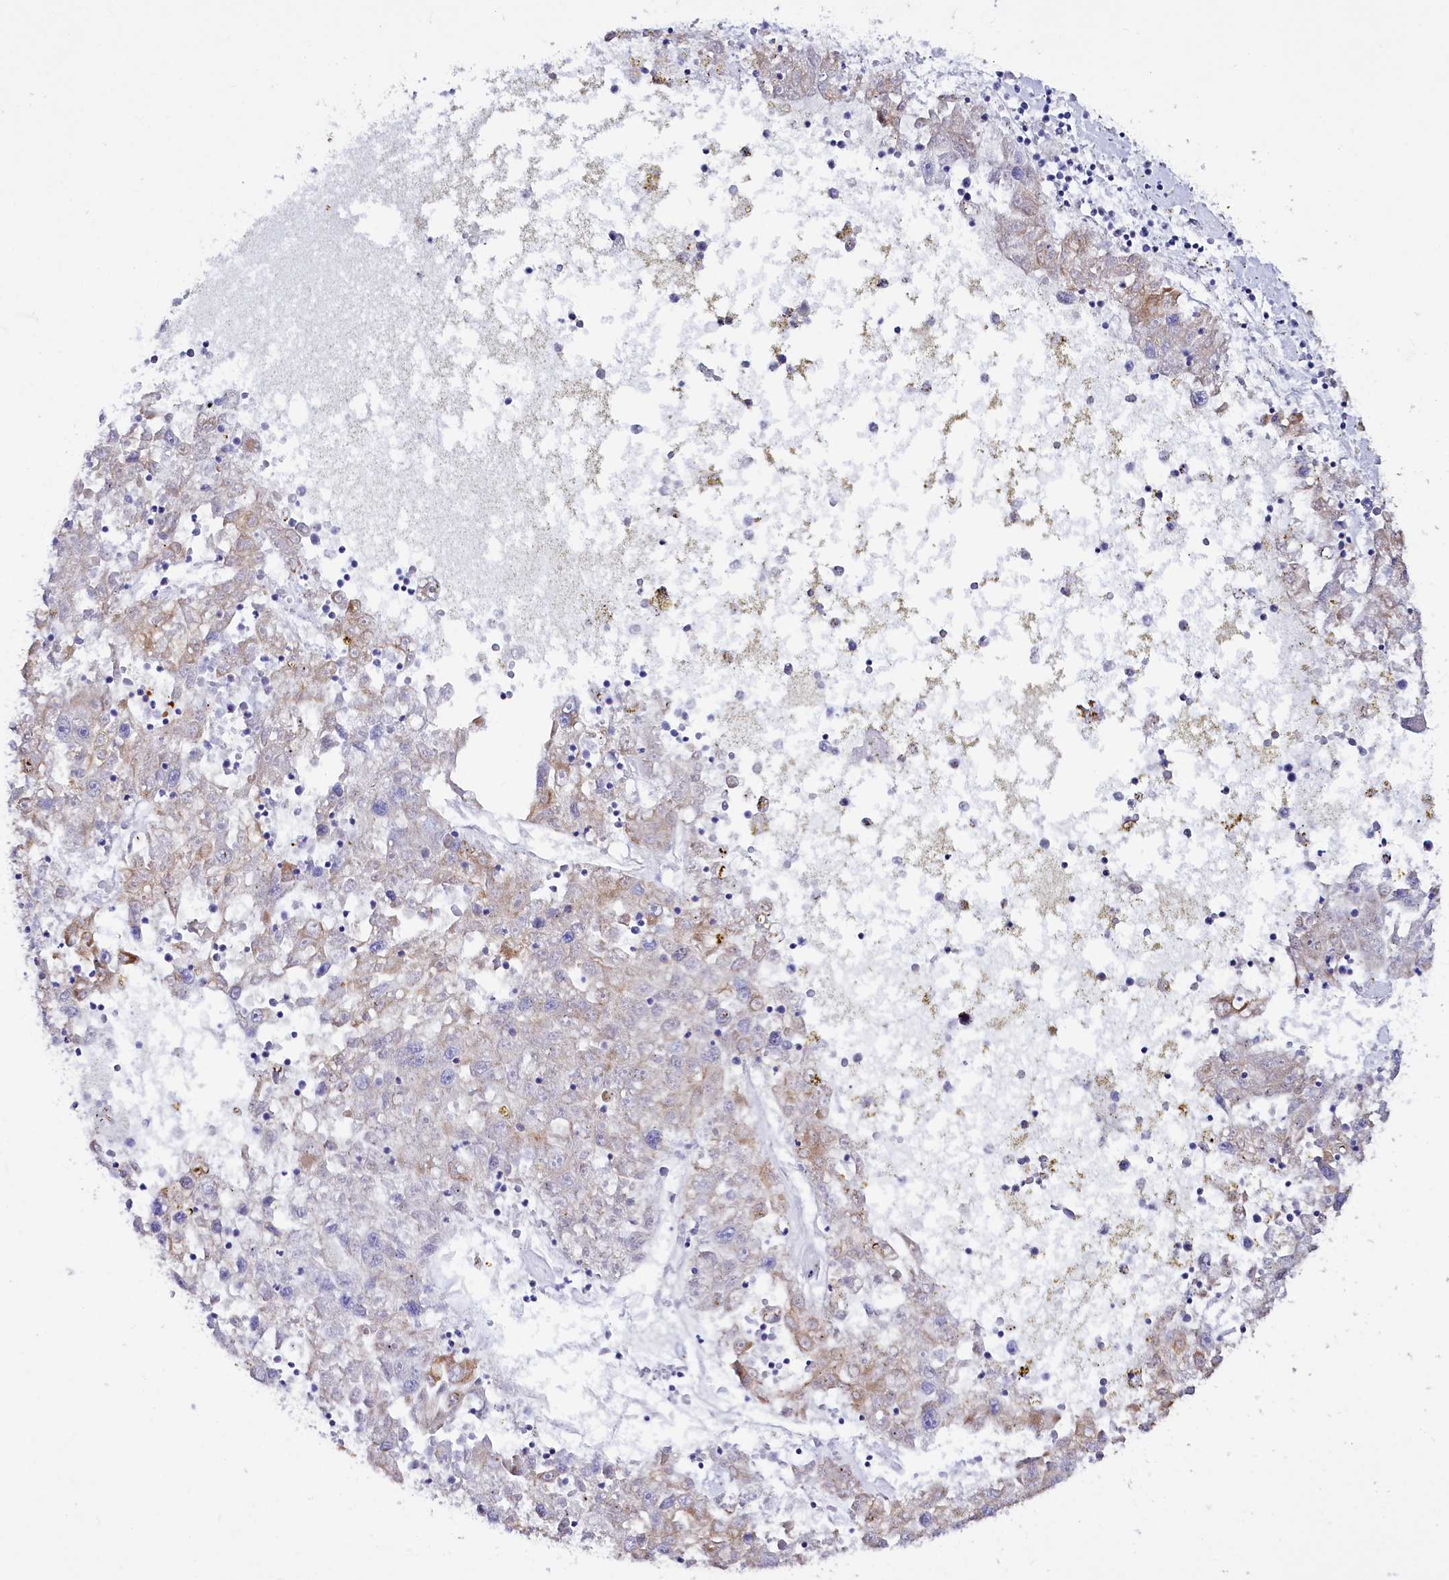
{"staining": {"intensity": "weak", "quantity": "<25%", "location": "cytoplasmic/membranous"}, "tissue": "liver cancer", "cell_type": "Tumor cells", "image_type": "cancer", "snomed": [{"axis": "morphology", "description": "Carcinoma, Hepatocellular, NOS"}, {"axis": "topography", "description": "Liver"}], "caption": "This is an immunohistochemistry (IHC) image of human liver cancer. There is no expression in tumor cells.", "gene": "FAAP20", "patient": {"sex": "male", "age": 49}}